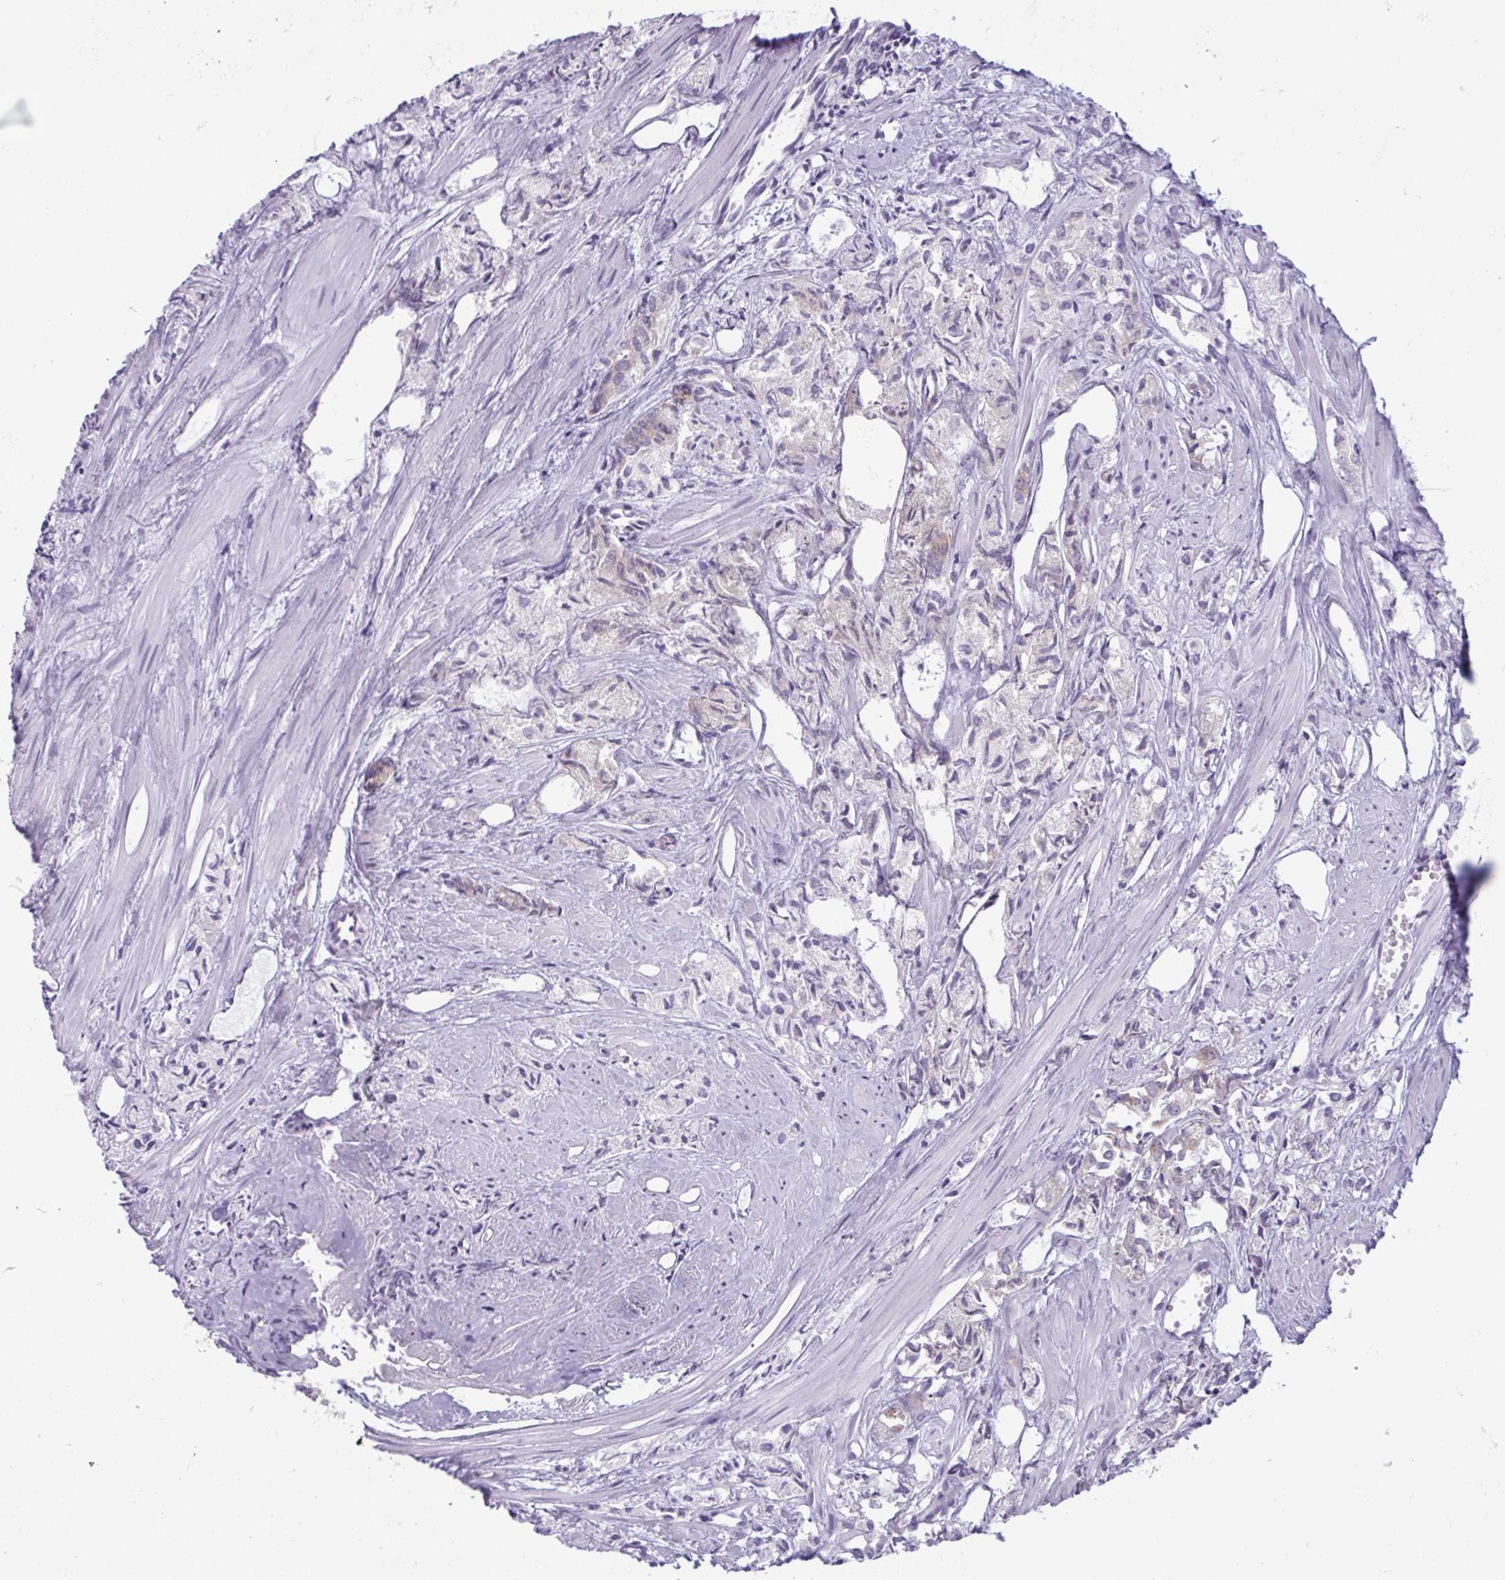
{"staining": {"intensity": "negative", "quantity": "none", "location": "none"}, "tissue": "prostate cancer", "cell_type": "Tumor cells", "image_type": "cancer", "snomed": [{"axis": "morphology", "description": "Adenocarcinoma, High grade"}, {"axis": "topography", "description": "Prostate"}], "caption": "Immunohistochemistry (IHC) image of human prostate cancer stained for a protein (brown), which shows no positivity in tumor cells.", "gene": "RPS16", "patient": {"sex": "male", "age": 58}}